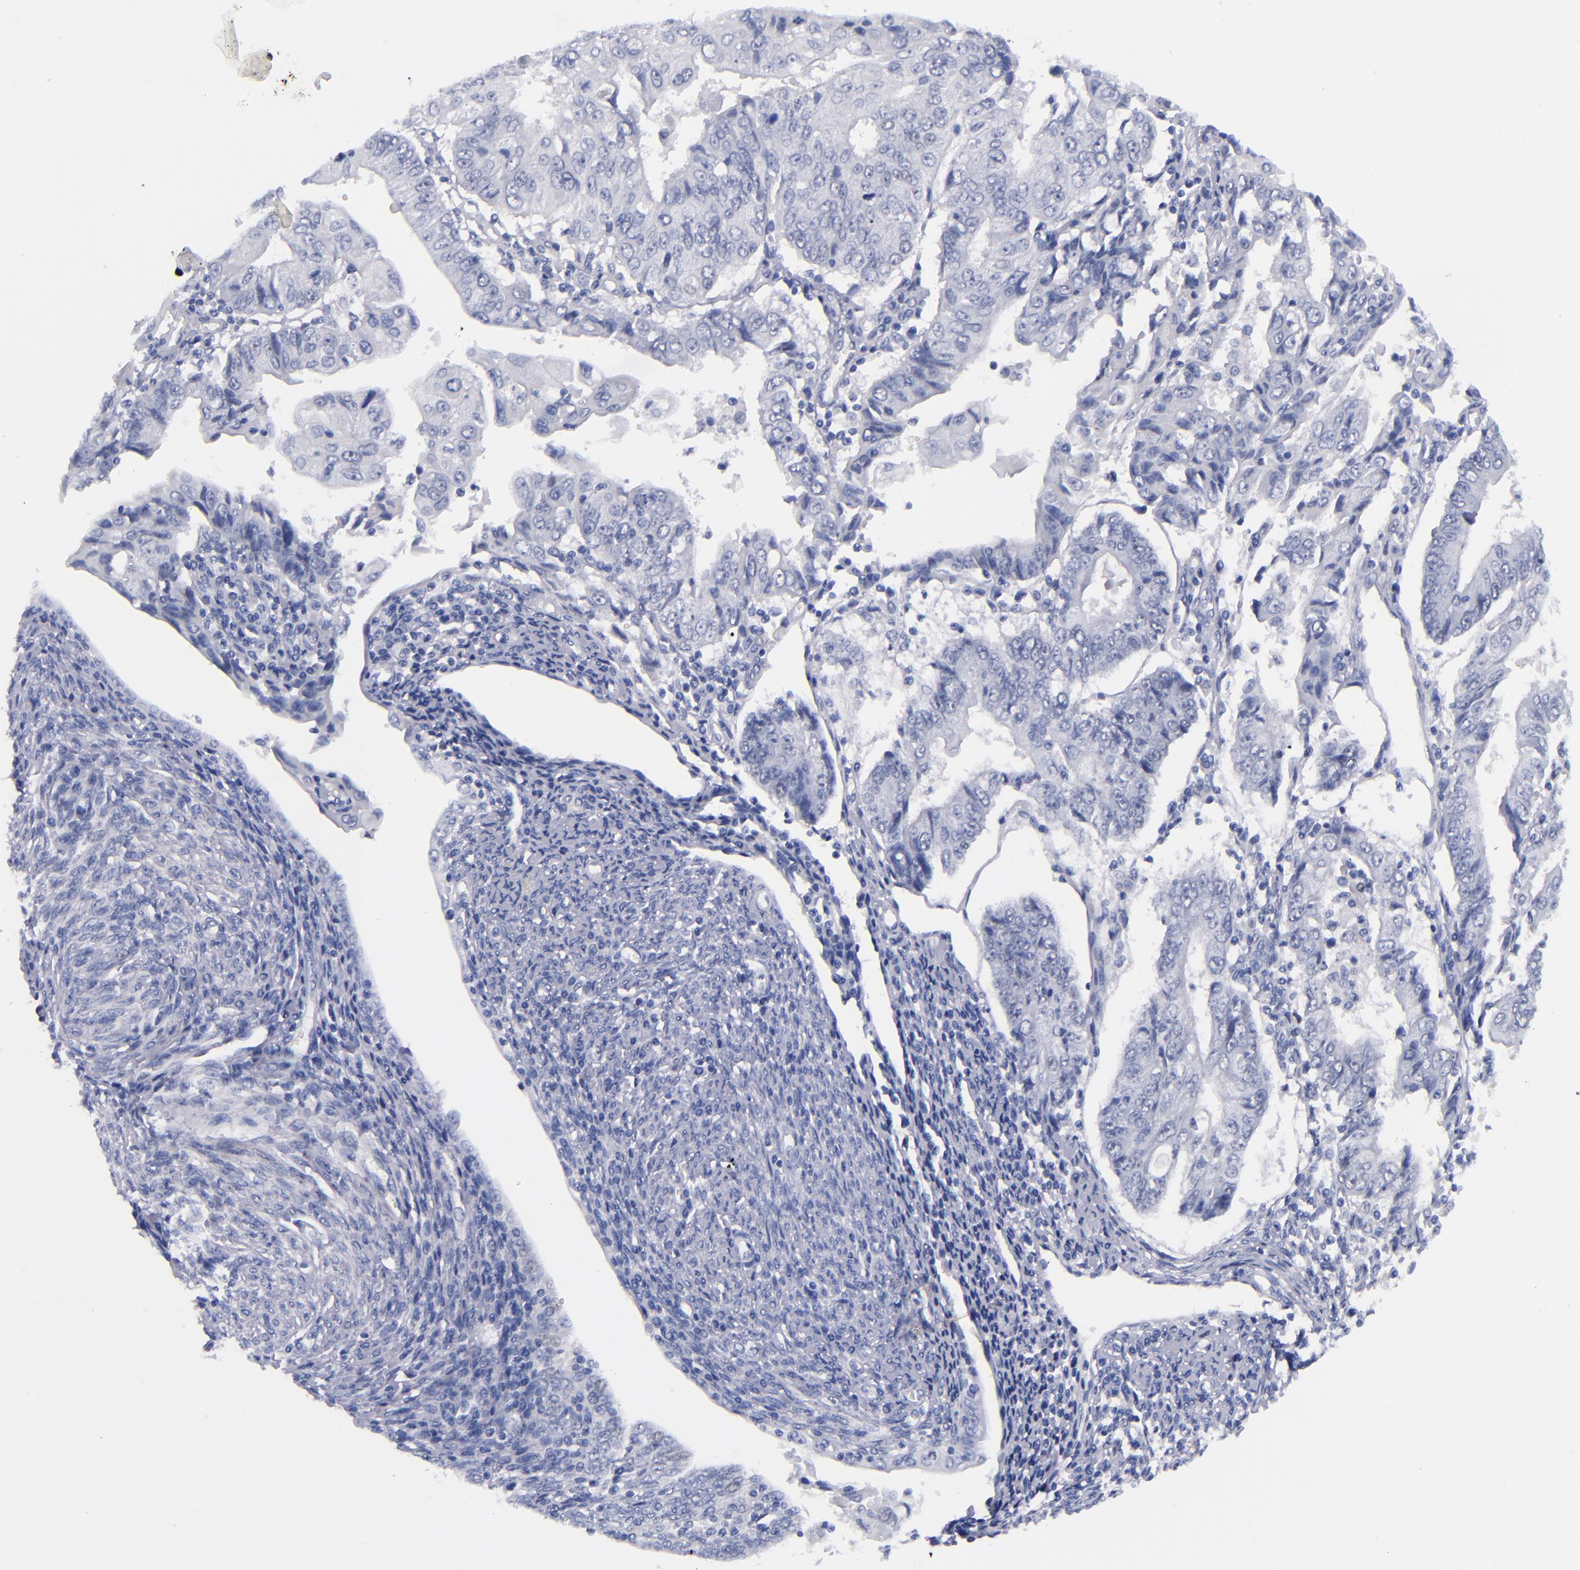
{"staining": {"intensity": "negative", "quantity": "none", "location": "none"}, "tissue": "endometrial cancer", "cell_type": "Tumor cells", "image_type": "cancer", "snomed": [{"axis": "morphology", "description": "Adenocarcinoma, NOS"}, {"axis": "topography", "description": "Endometrium"}], "caption": "Human adenocarcinoma (endometrial) stained for a protein using IHC demonstrates no staining in tumor cells.", "gene": "MCM7", "patient": {"sex": "female", "age": 75}}